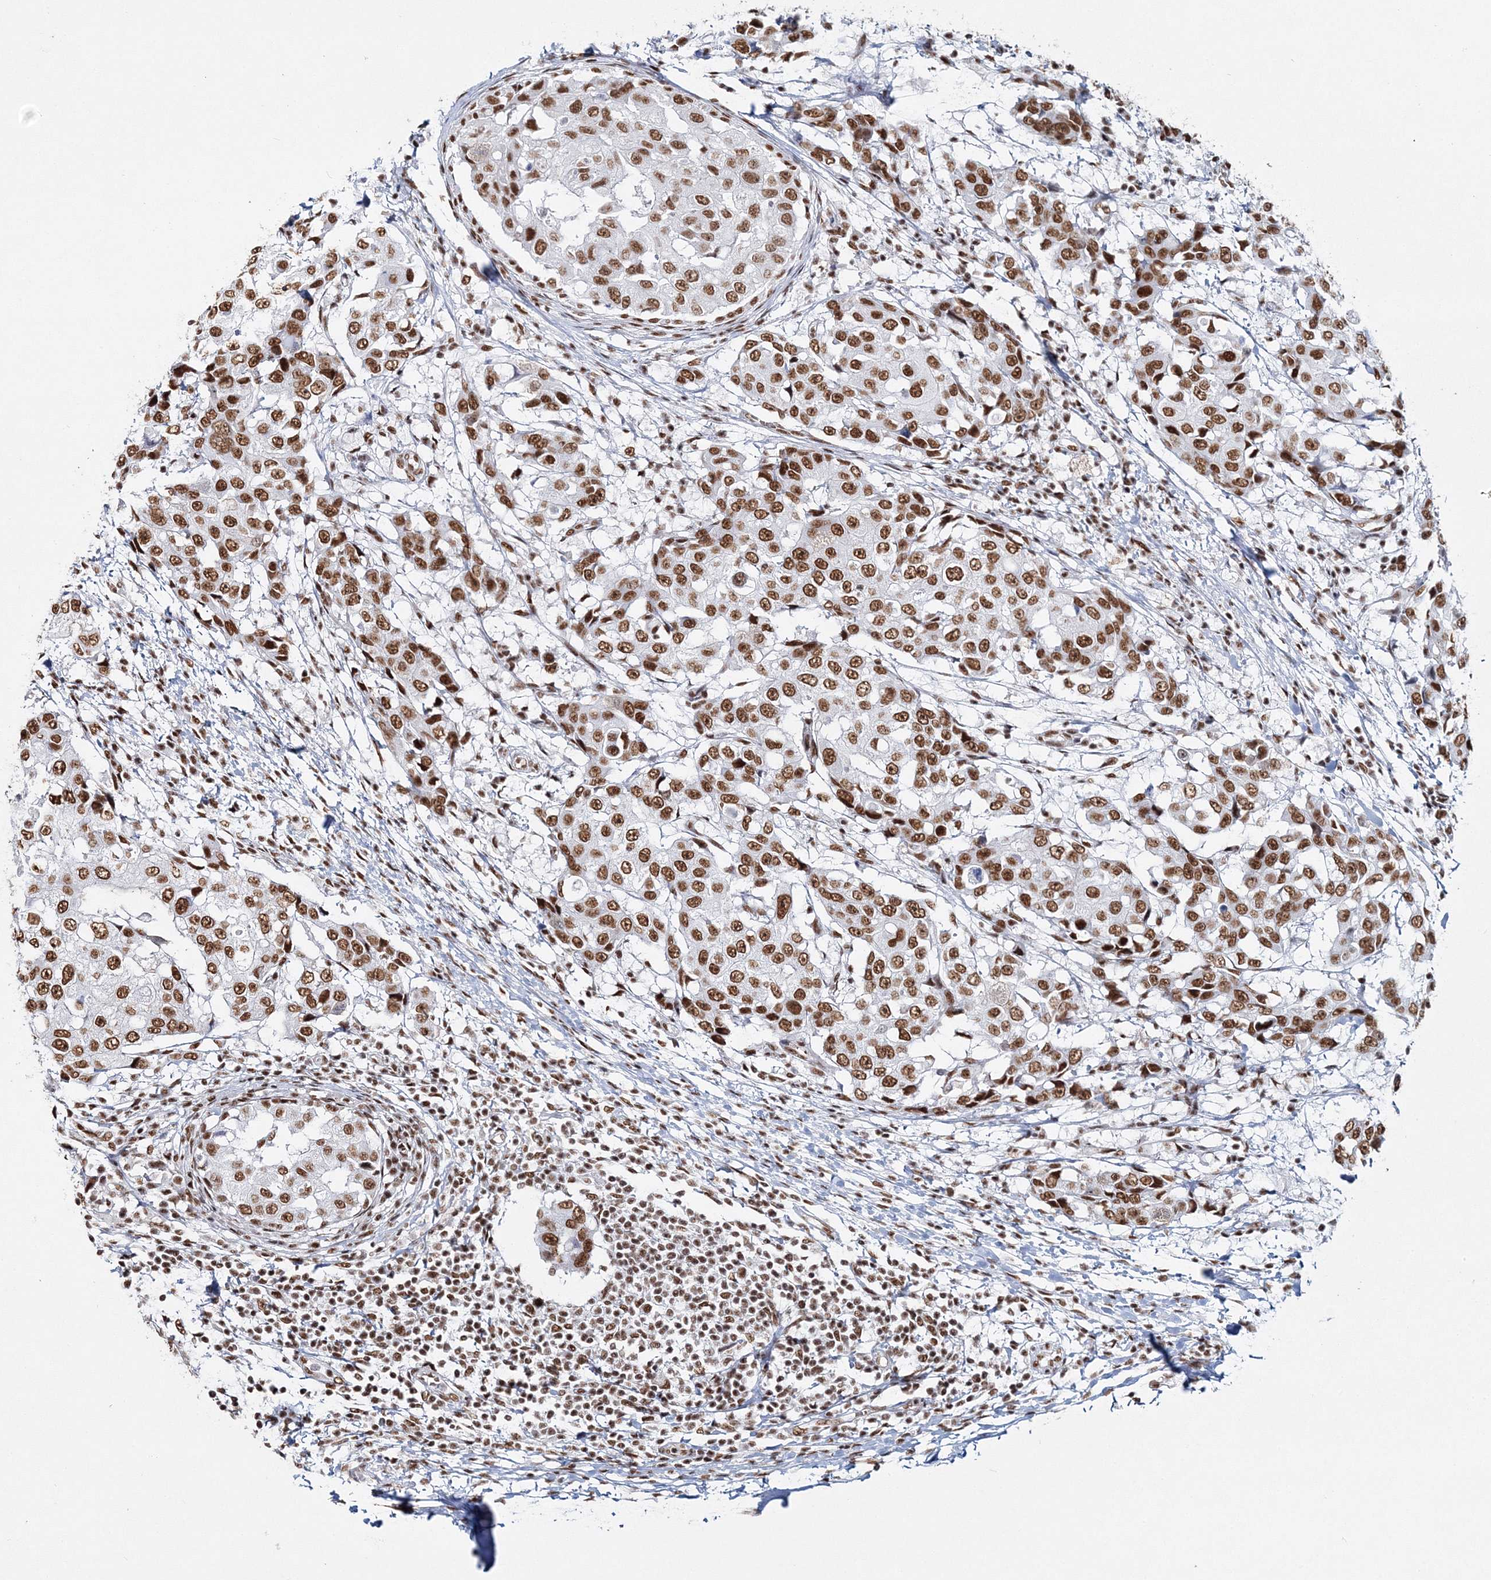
{"staining": {"intensity": "strong", "quantity": ">75%", "location": "nuclear"}, "tissue": "breast cancer", "cell_type": "Tumor cells", "image_type": "cancer", "snomed": [{"axis": "morphology", "description": "Duct carcinoma"}, {"axis": "topography", "description": "Breast"}], "caption": "Human breast cancer (invasive ductal carcinoma) stained for a protein (brown) displays strong nuclear positive expression in about >75% of tumor cells.", "gene": "QRICH1", "patient": {"sex": "female", "age": 27}}